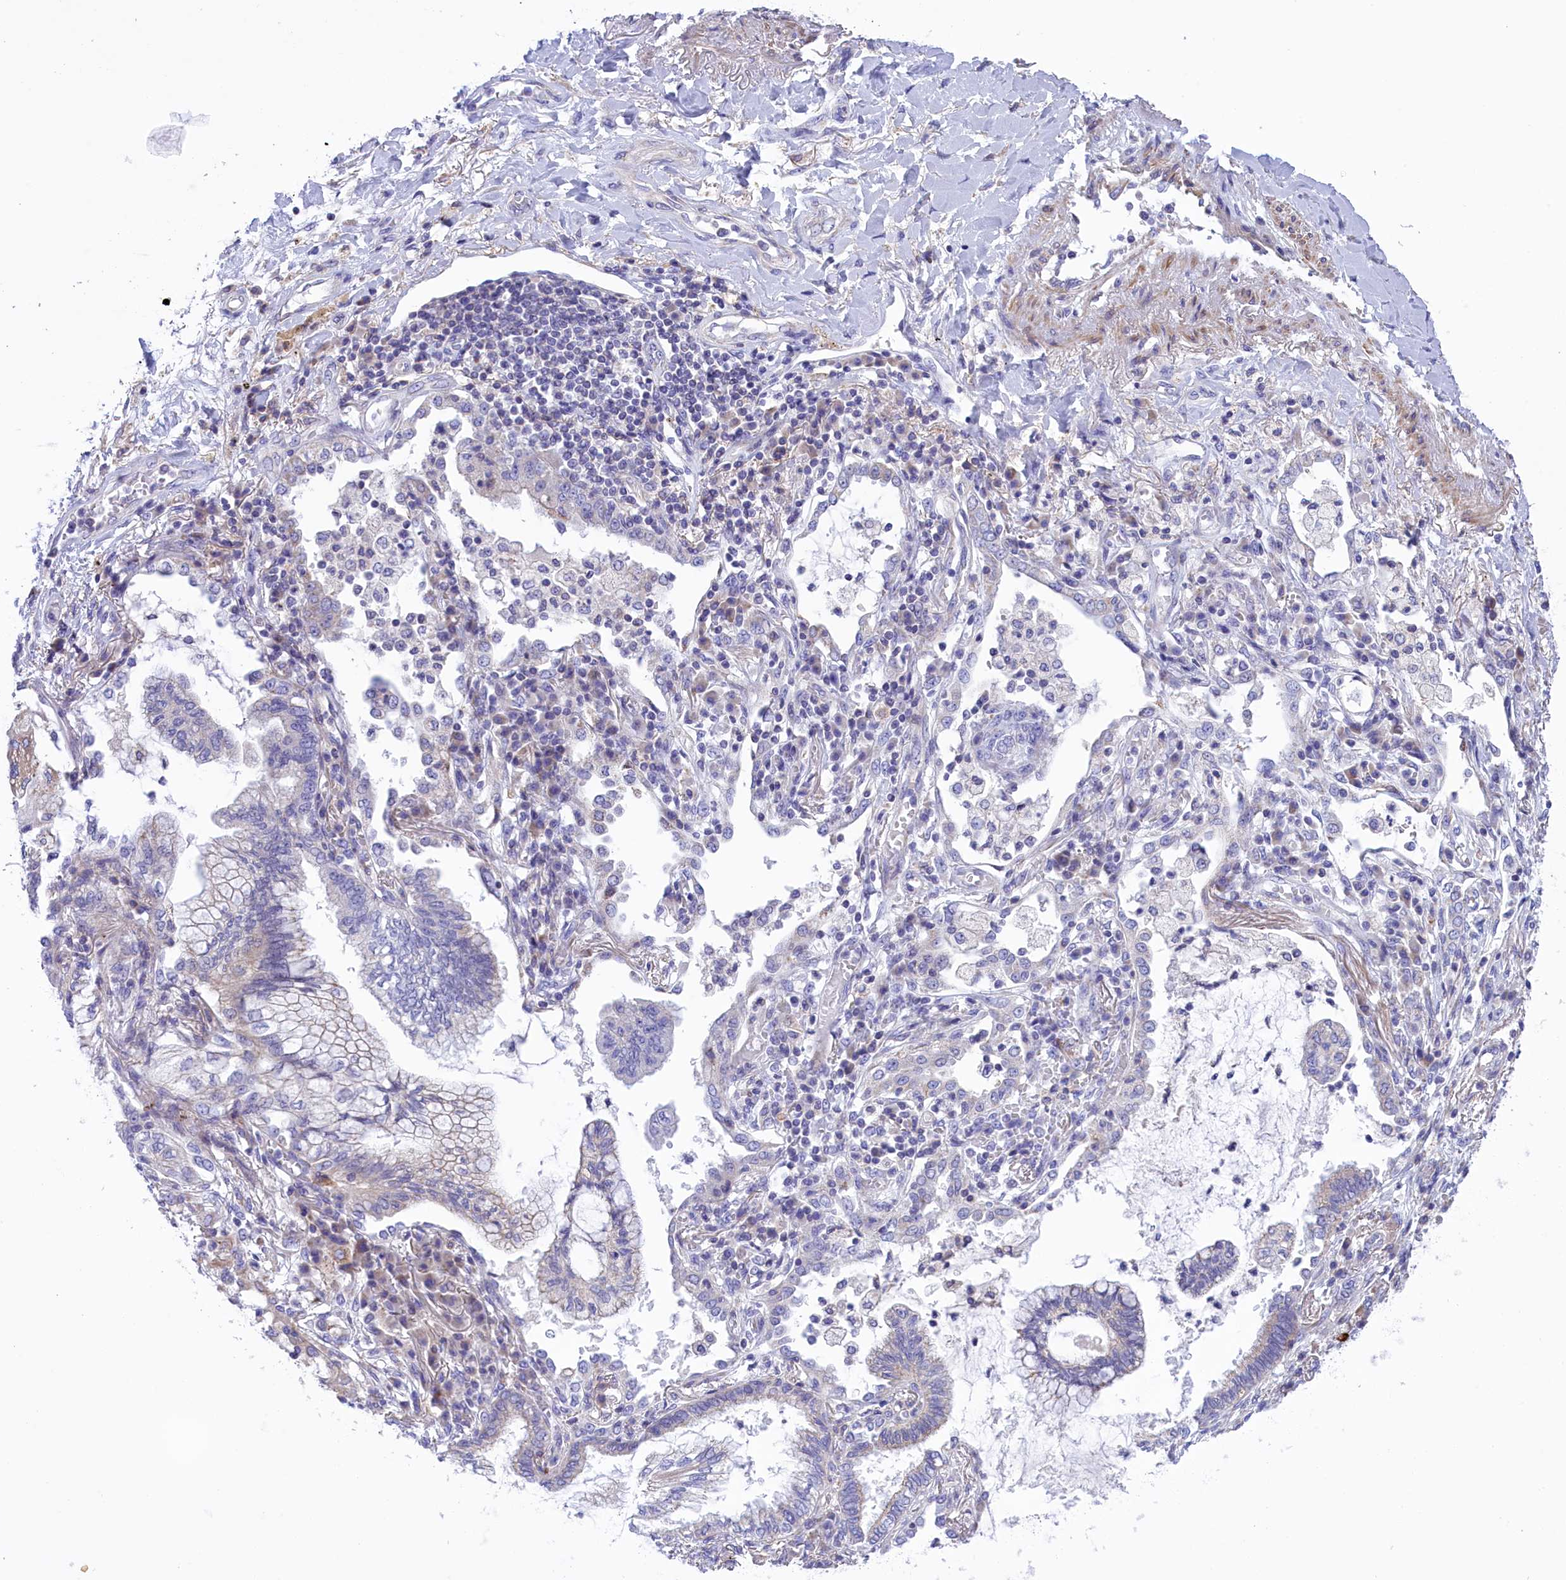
{"staining": {"intensity": "negative", "quantity": "none", "location": "none"}, "tissue": "lung cancer", "cell_type": "Tumor cells", "image_type": "cancer", "snomed": [{"axis": "morphology", "description": "Adenocarcinoma, NOS"}, {"axis": "topography", "description": "Lung"}], "caption": "Lung cancer (adenocarcinoma) was stained to show a protein in brown. There is no significant expression in tumor cells.", "gene": "CORO7-PAM16", "patient": {"sex": "female", "age": 70}}